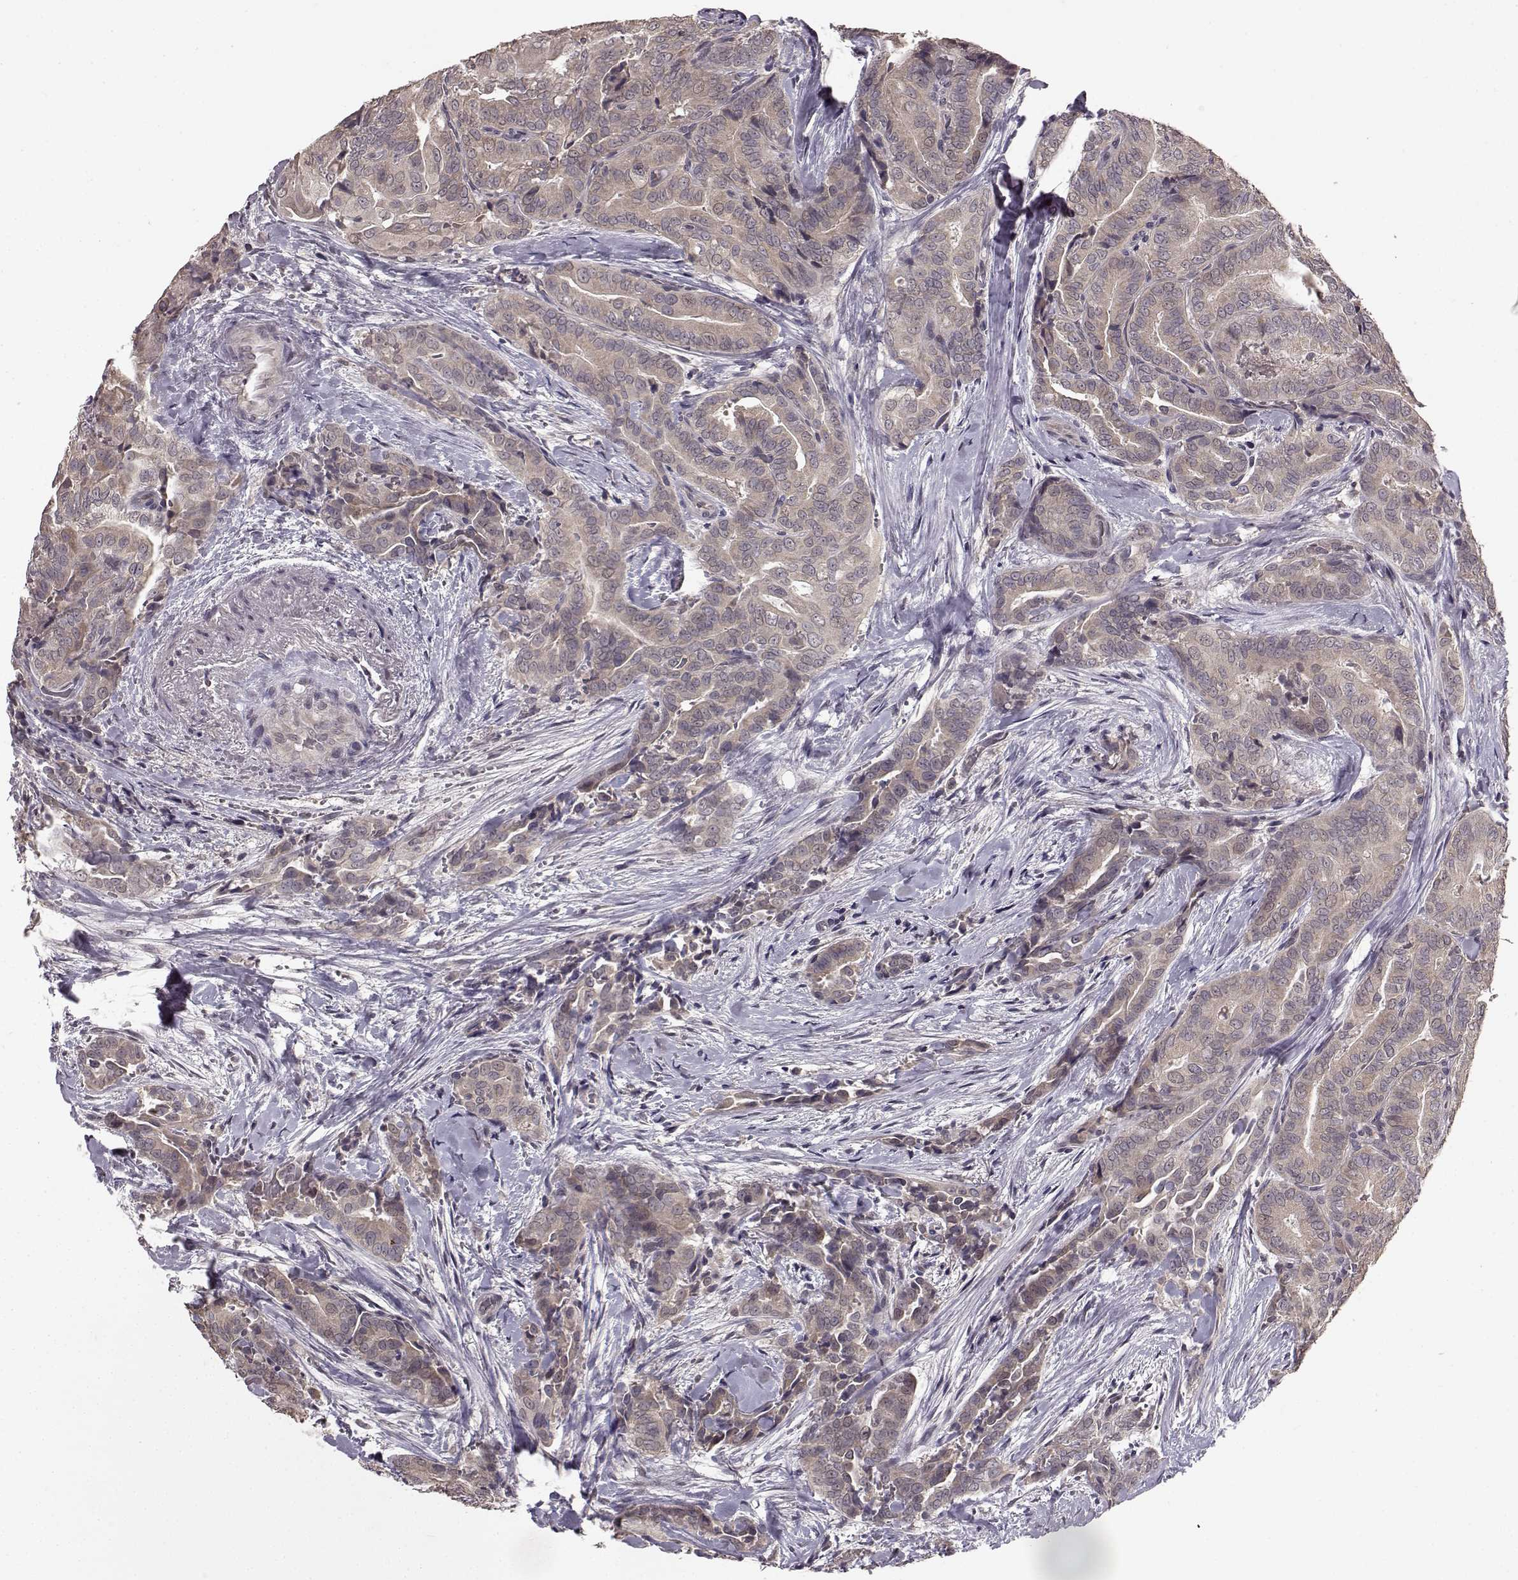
{"staining": {"intensity": "weak", "quantity": "25%-75%", "location": "cytoplasmic/membranous"}, "tissue": "thyroid cancer", "cell_type": "Tumor cells", "image_type": "cancer", "snomed": [{"axis": "morphology", "description": "Papillary adenocarcinoma, NOS"}, {"axis": "topography", "description": "Thyroid gland"}], "caption": "This photomicrograph demonstrates thyroid cancer (papillary adenocarcinoma) stained with IHC to label a protein in brown. The cytoplasmic/membranous of tumor cells show weak positivity for the protein. Nuclei are counter-stained blue.", "gene": "NTRK2", "patient": {"sex": "male", "age": 61}}